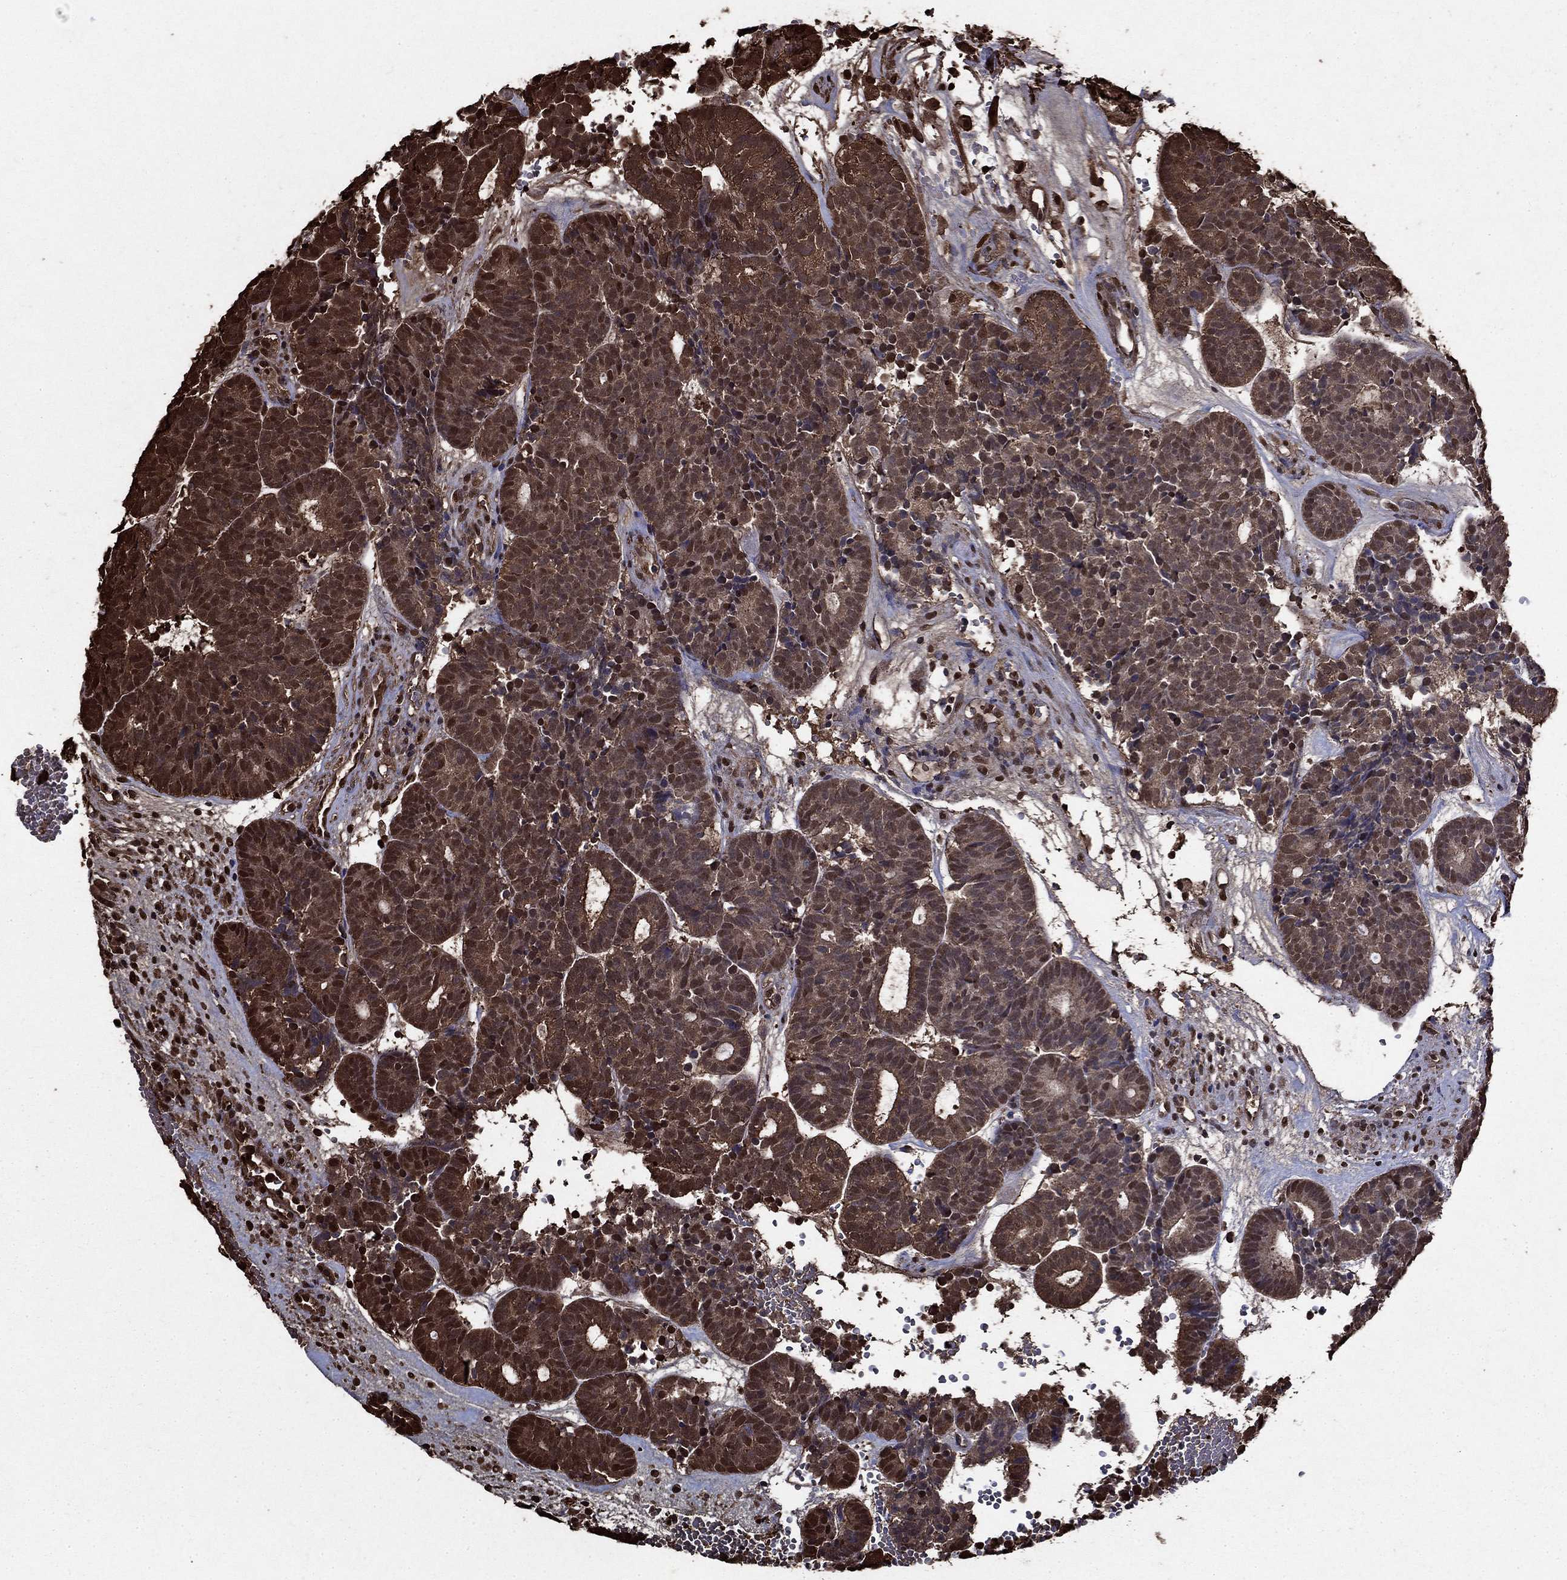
{"staining": {"intensity": "moderate", "quantity": "25%-75%", "location": "cytoplasmic/membranous,nuclear"}, "tissue": "head and neck cancer", "cell_type": "Tumor cells", "image_type": "cancer", "snomed": [{"axis": "morphology", "description": "Adenocarcinoma, NOS"}, {"axis": "topography", "description": "Head-Neck"}], "caption": "The image reveals staining of head and neck cancer (adenocarcinoma), revealing moderate cytoplasmic/membranous and nuclear protein positivity (brown color) within tumor cells.", "gene": "GAPDH", "patient": {"sex": "female", "age": 81}}